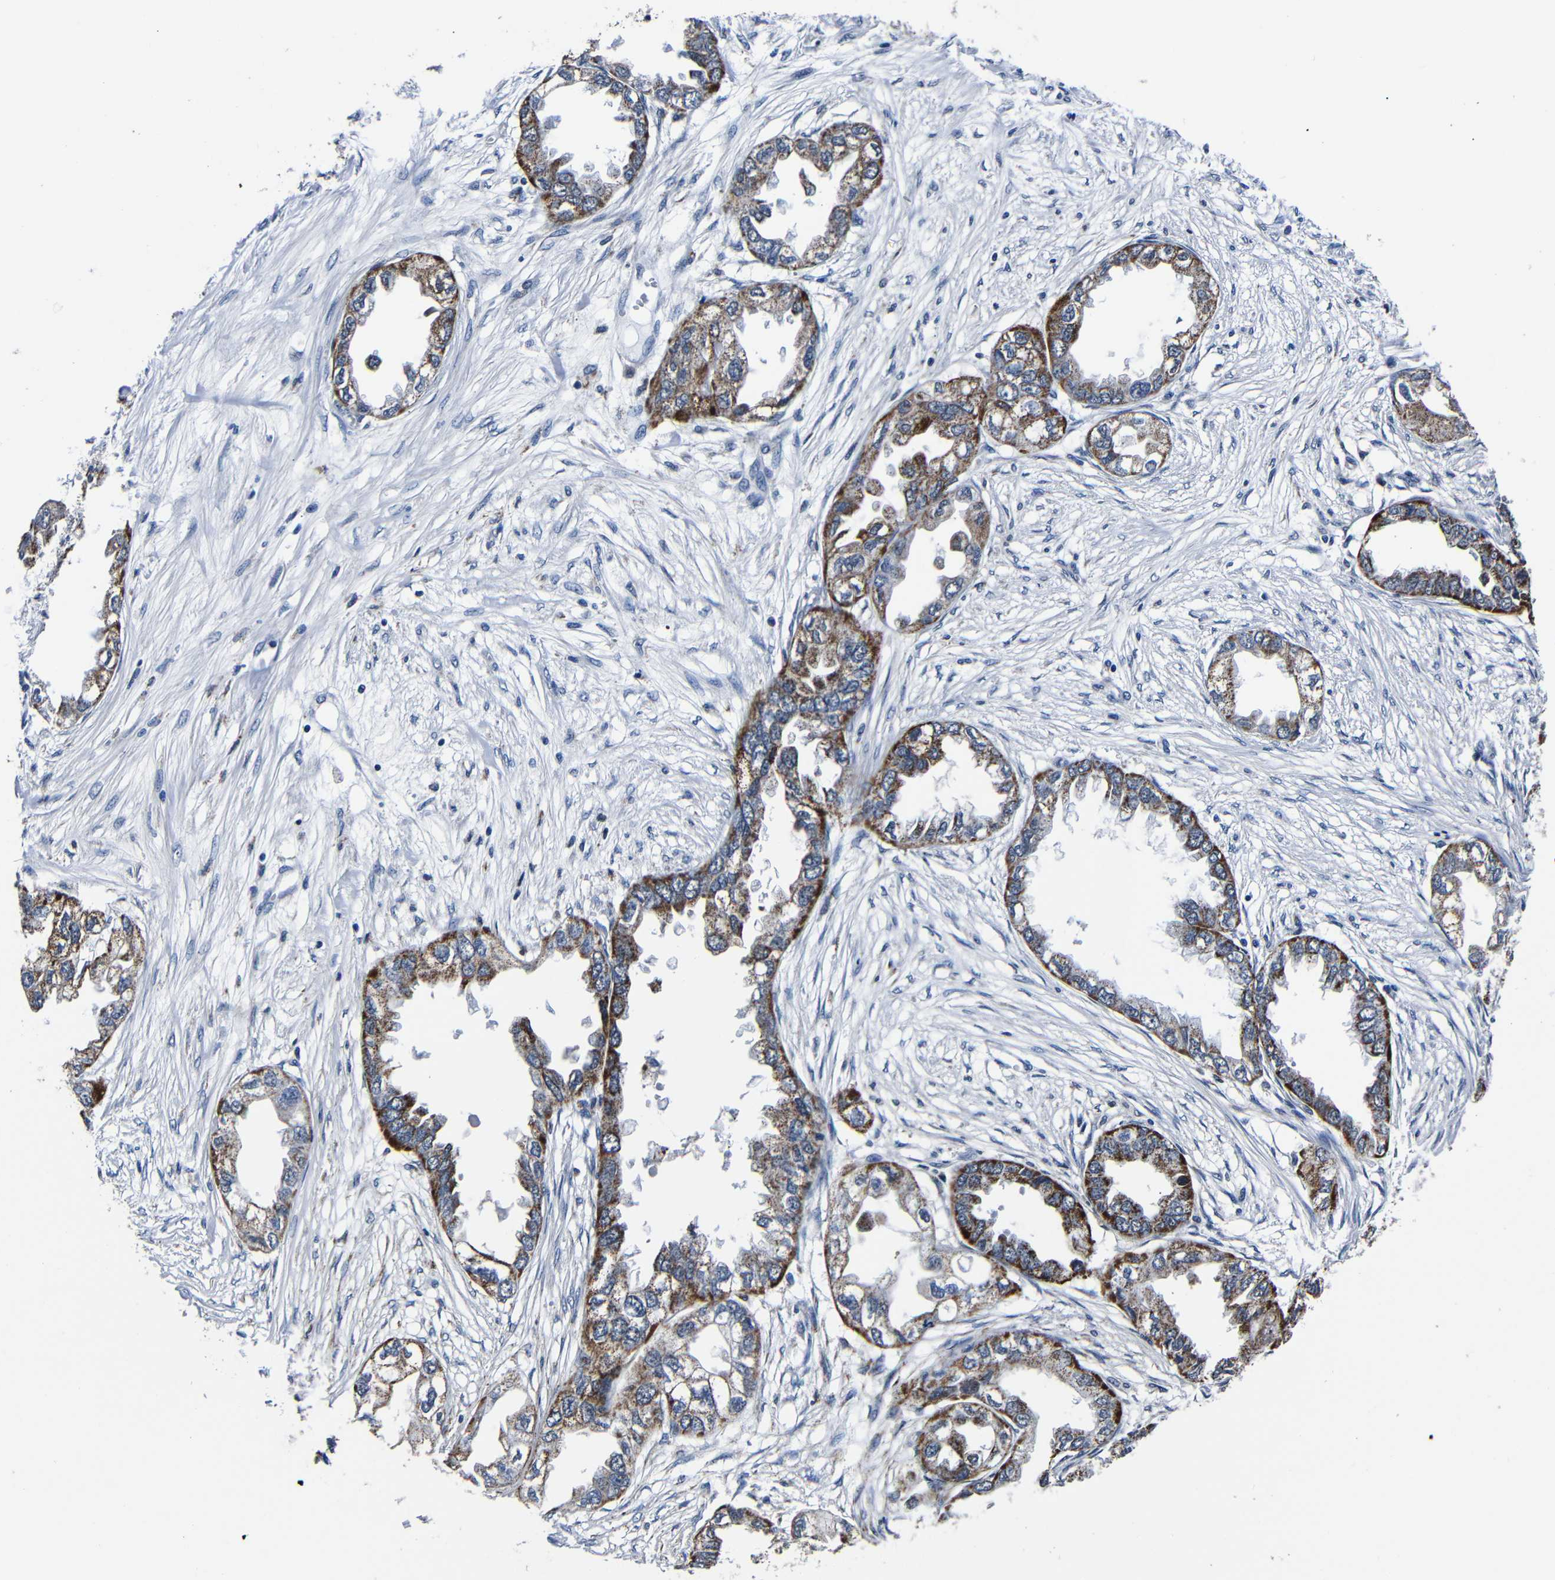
{"staining": {"intensity": "moderate", "quantity": ">75%", "location": "cytoplasmic/membranous"}, "tissue": "endometrial cancer", "cell_type": "Tumor cells", "image_type": "cancer", "snomed": [{"axis": "morphology", "description": "Adenocarcinoma, NOS"}, {"axis": "topography", "description": "Endometrium"}], "caption": "IHC (DAB (3,3'-diaminobenzidine)) staining of adenocarcinoma (endometrial) demonstrates moderate cytoplasmic/membranous protein staining in about >75% of tumor cells. (Brightfield microscopy of DAB IHC at high magnification).", "gene": "DEPP1", "patient": {"sex": "female", "age": 67}}